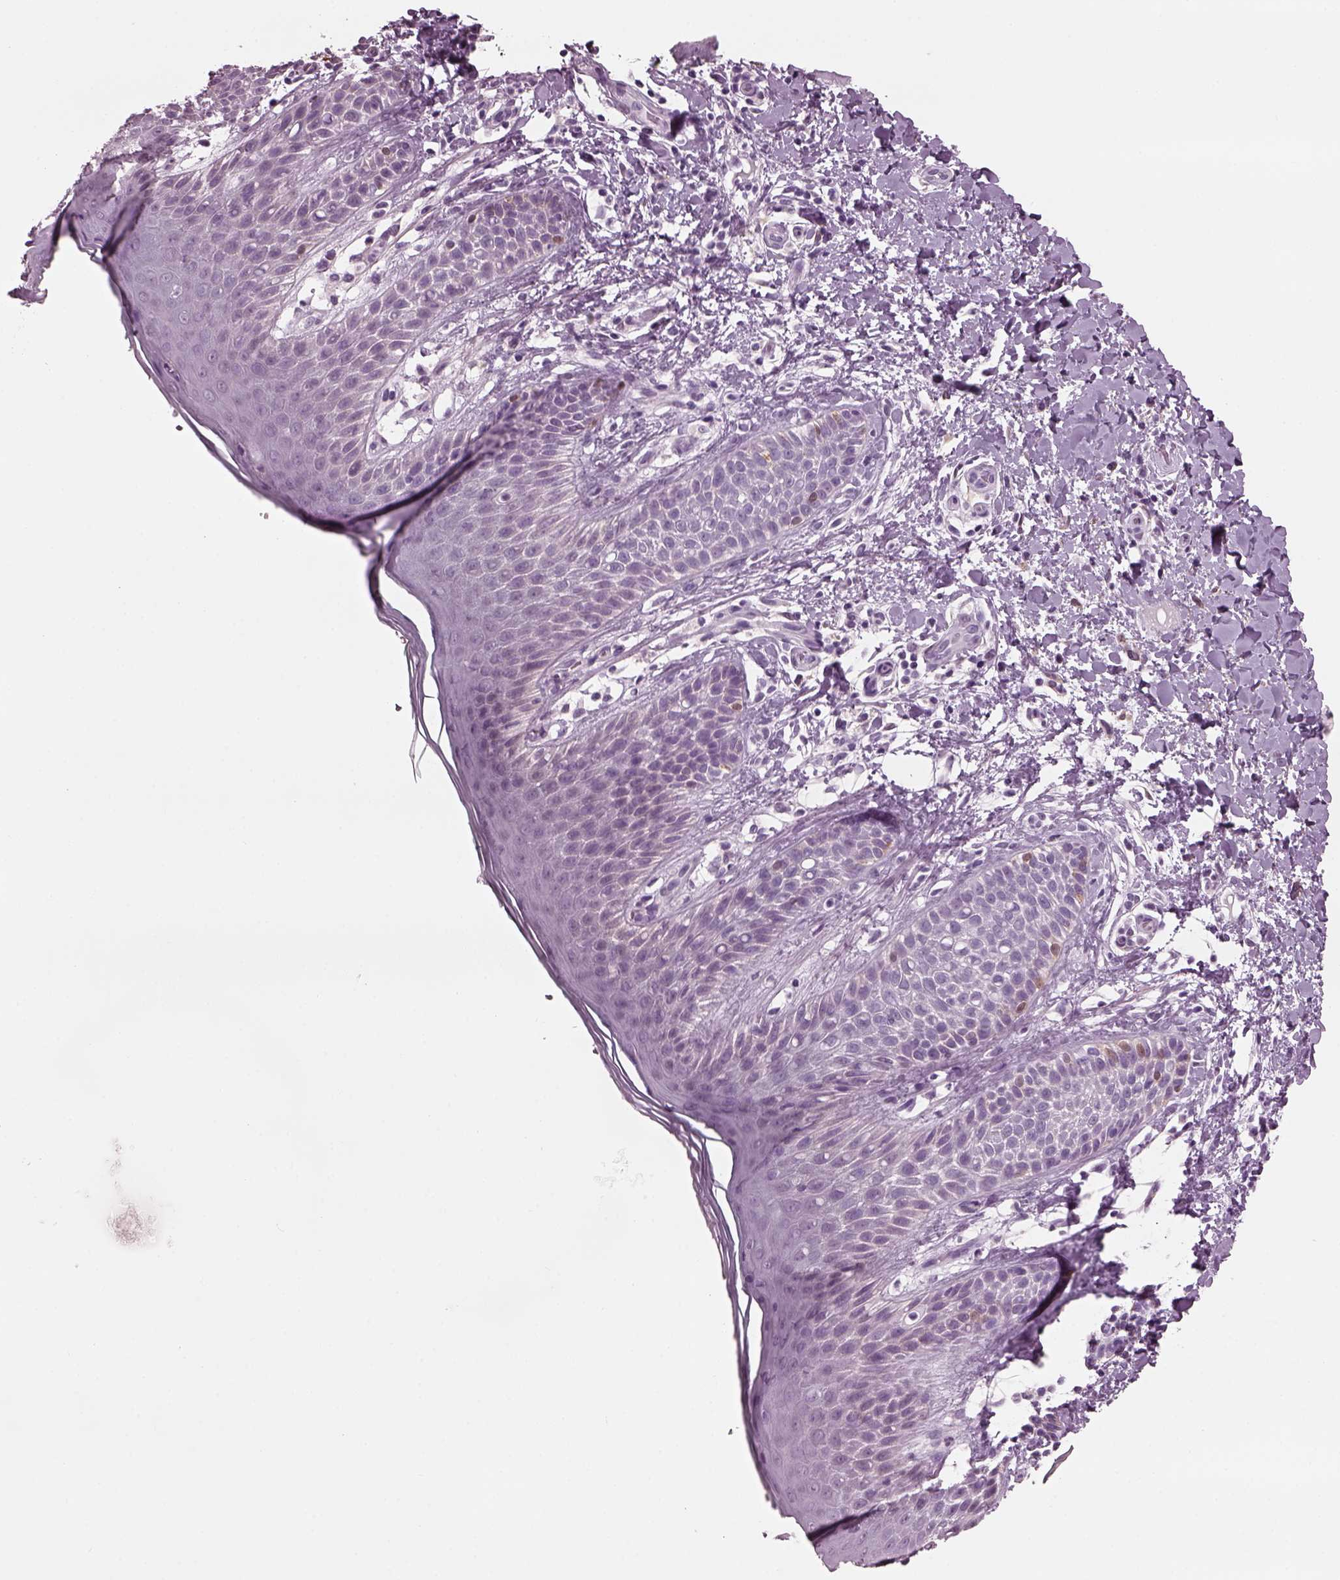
{"staining": {"intensity": "negative", "quantity": "none", "location": "none"}, "tissue": "skin", "cell_type": "Epidermal cells", "image_type": "normal", "snomed": [{"axis": "morphology", "description": "Normal tissue, NOS"}, {"axis": "topography", "description": "Anal"}], "caption": "Skin stained for a protein using immunohistochemistry displays no positivity epidermal cells.", "gene": "TPPP2", "patient": {"sex": "male", "age": 36}}